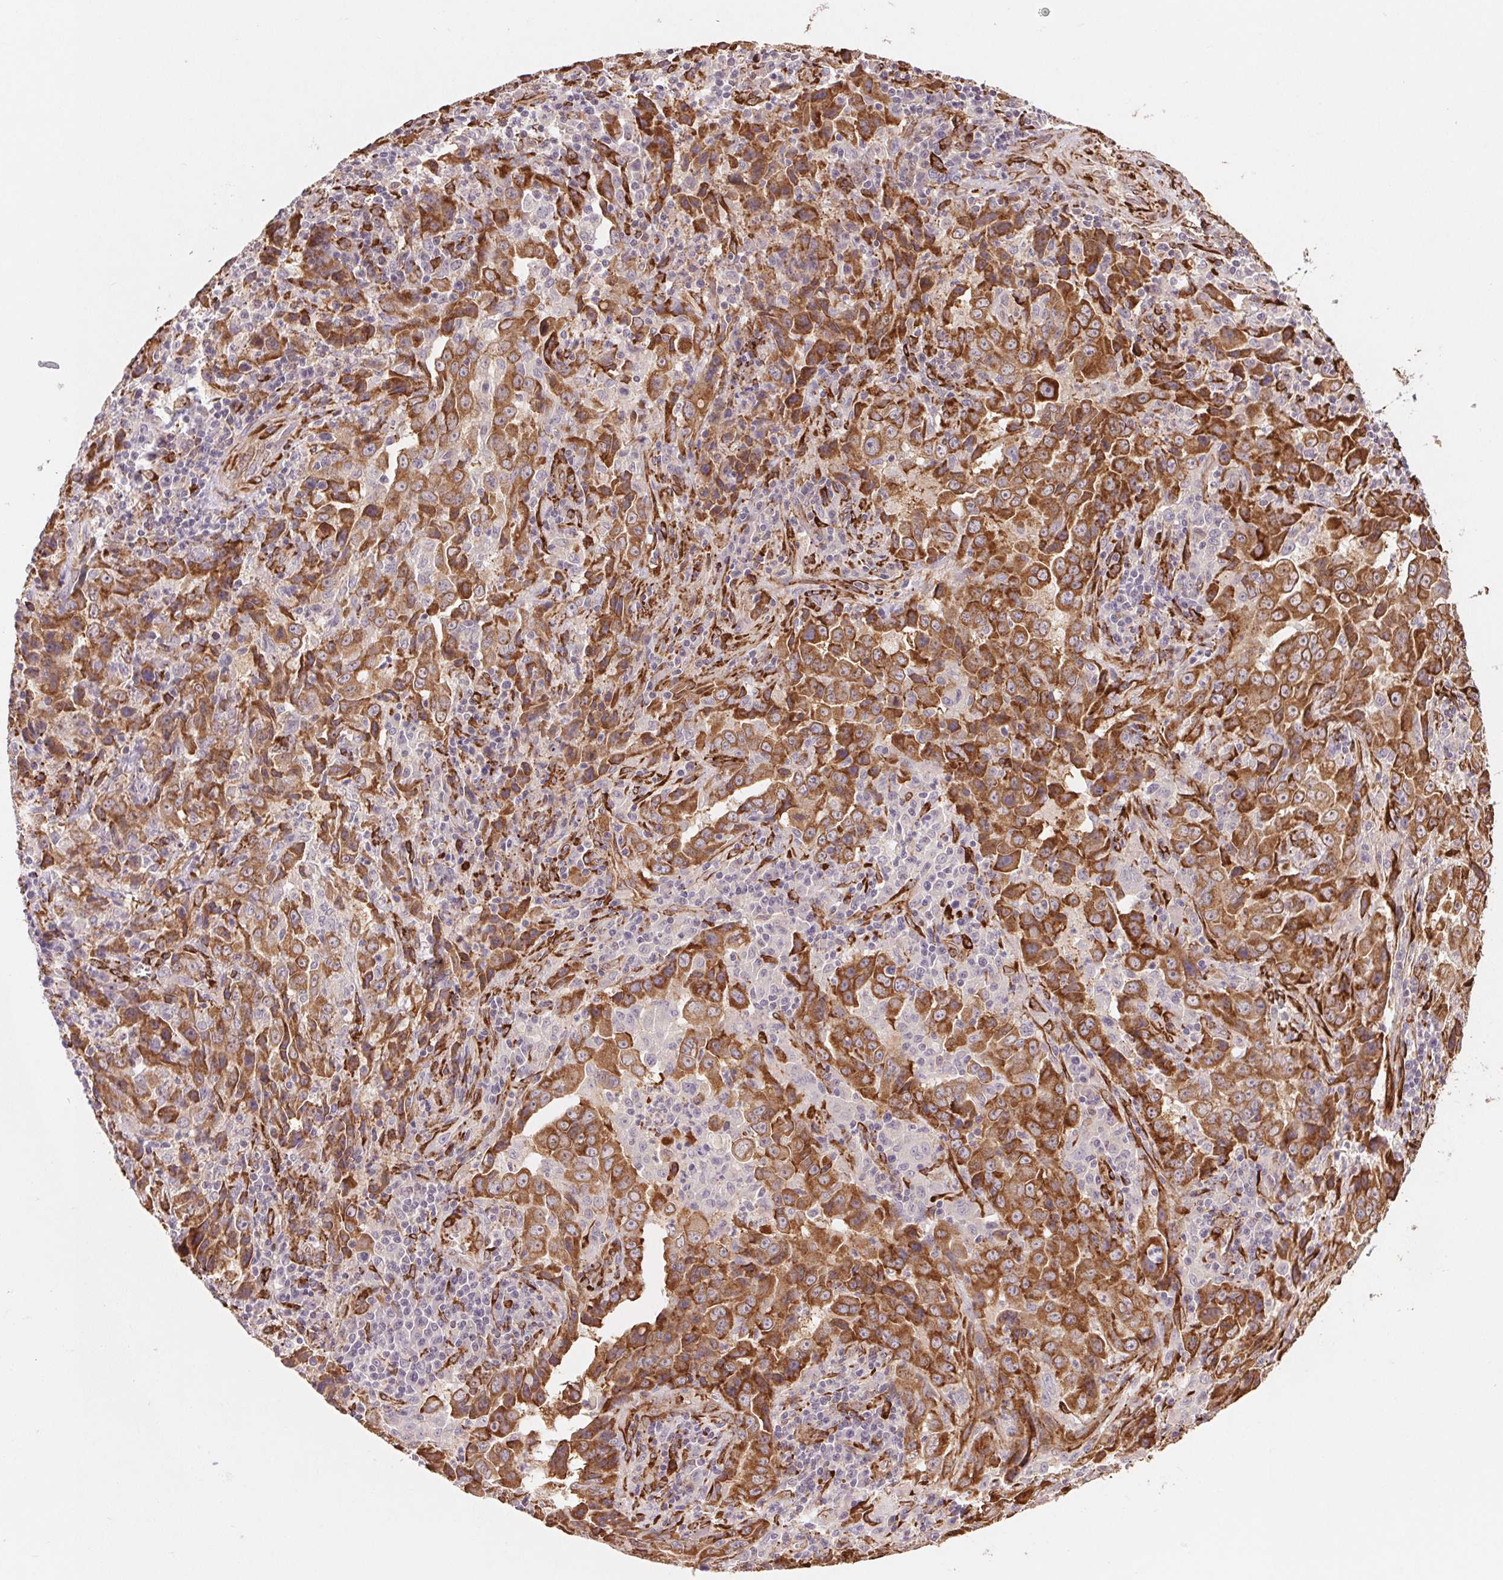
{"staining": {"intensity": "moderate", "quantity": ">75%", "location": "cytoplasmic/membranous"}, "tissue": "lung cancer", "cell_type": "Tumor cells", "image_type": "cancer", "snomed": [{"axis": "morphology", "description": "Adenocarcinoma, NOS"}, {"axis": "topography", "description": "Lung"}], "caption": "The immunohistochemical stain labels moderate cytoplasmic/membranous positivity in tumor cells of adenocarcinoma (lung) tissue.", "gene": "FKBP10", "patient": {"sex": "male", "age": 67}}